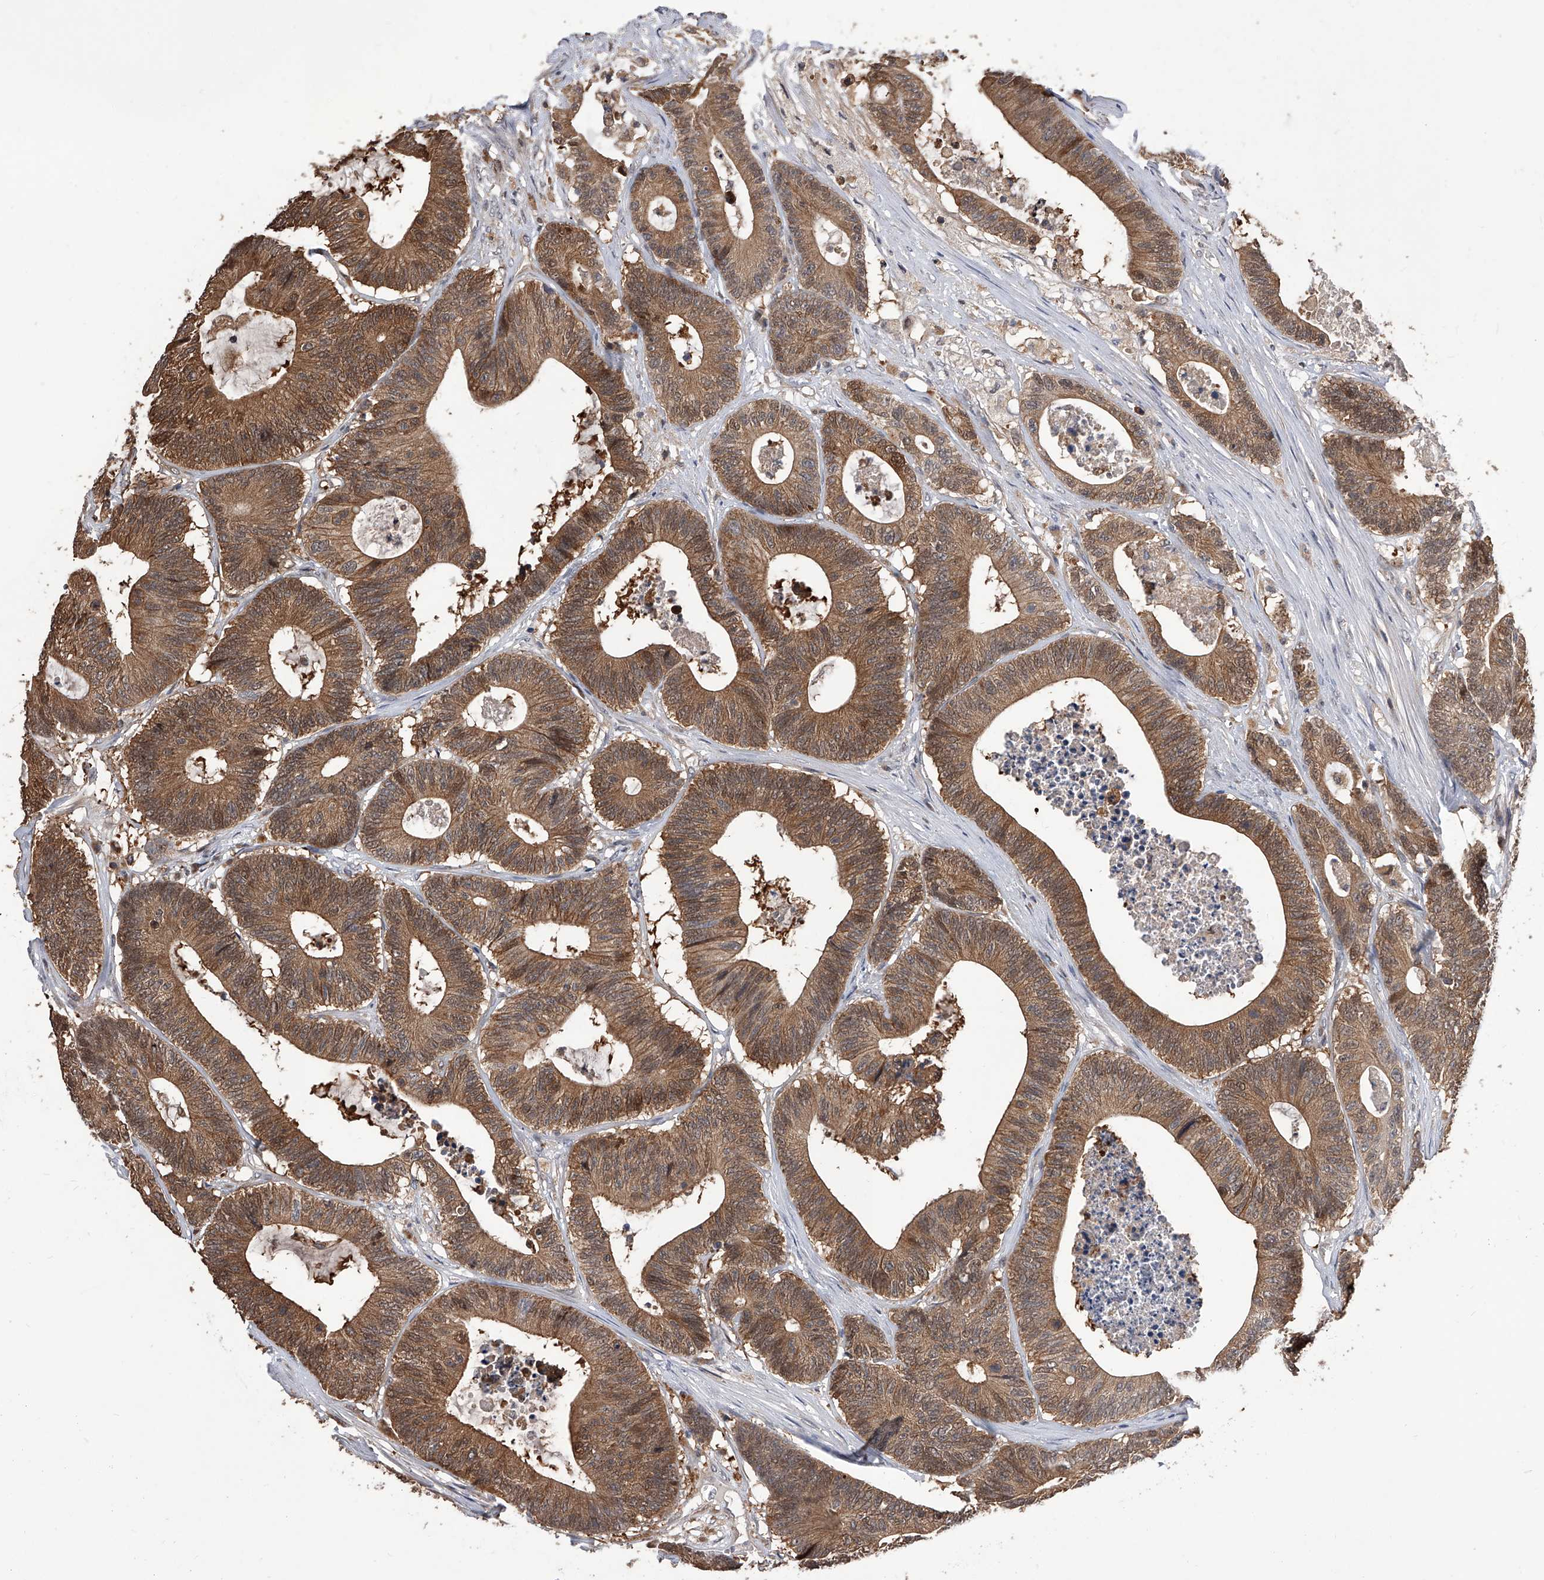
{"staining": {"intensity": "moderate", "quantity": ">75%", "location": "cytoplasmic/membranous"}, "tissue": "colorectal cancer", "cell_type": "Tumor cells", "image_type": "cancer", "snomed": [{"axis": "morphology", "description": "Adenocarcinoma, NOS"}, {"axis": "topography", "description": "Colon"}], "caption": "Immunohistochemistry (IHC) (DAB) staining of human colorectal cancer (adenocarcinoma) shows moderate cytoplasmic/membranous protein positivity in about >75% of tumor cells. Nuclei are stained in blue.", "gene": "GMDS", "patient": {"sex": "female", "age": 84}}